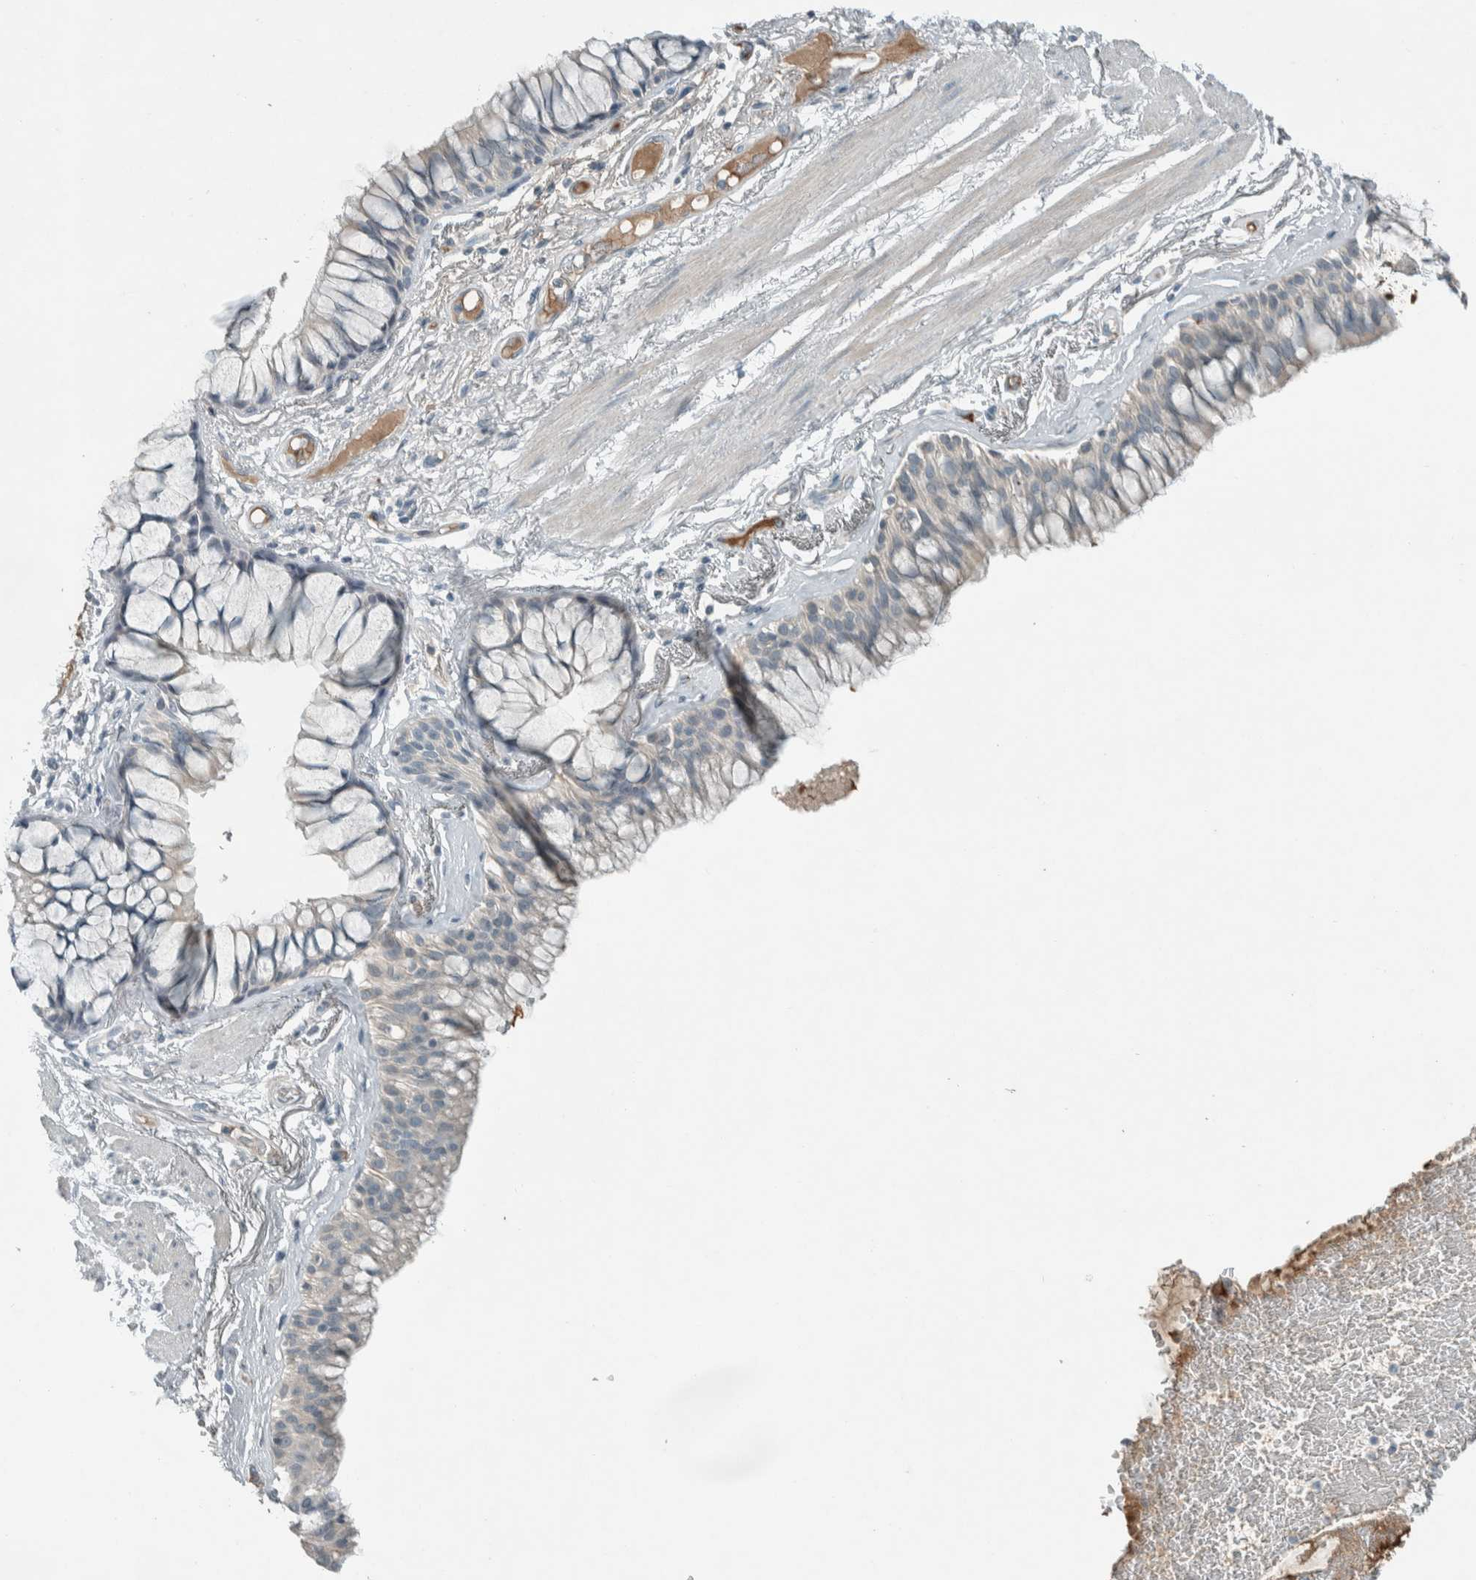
{"staining": {"intensity": "negative", "quantity": "none", "location": "none"}, "tissue": "bronchus", "cell_type": "Respiratory epithelial cells", "image_type": "normal", "snomed": [{"axis": "morphology", "description": "Normal tissue, NOS"}, {"axis": "topography", "description": "Bronchus"}], "caption": "High power microscopy micrograph of an immunohistochemistry (IHC) micrograph of normal bronchus, revealing no significant expression in respiratory epithelial cells. Brightfield microscopy of IHC stained with DAB (brown) and hematoxylin (blue), captured at high magnification.", "gene": "CERCAM", "patient": {"sex": "male", "age": 66}}